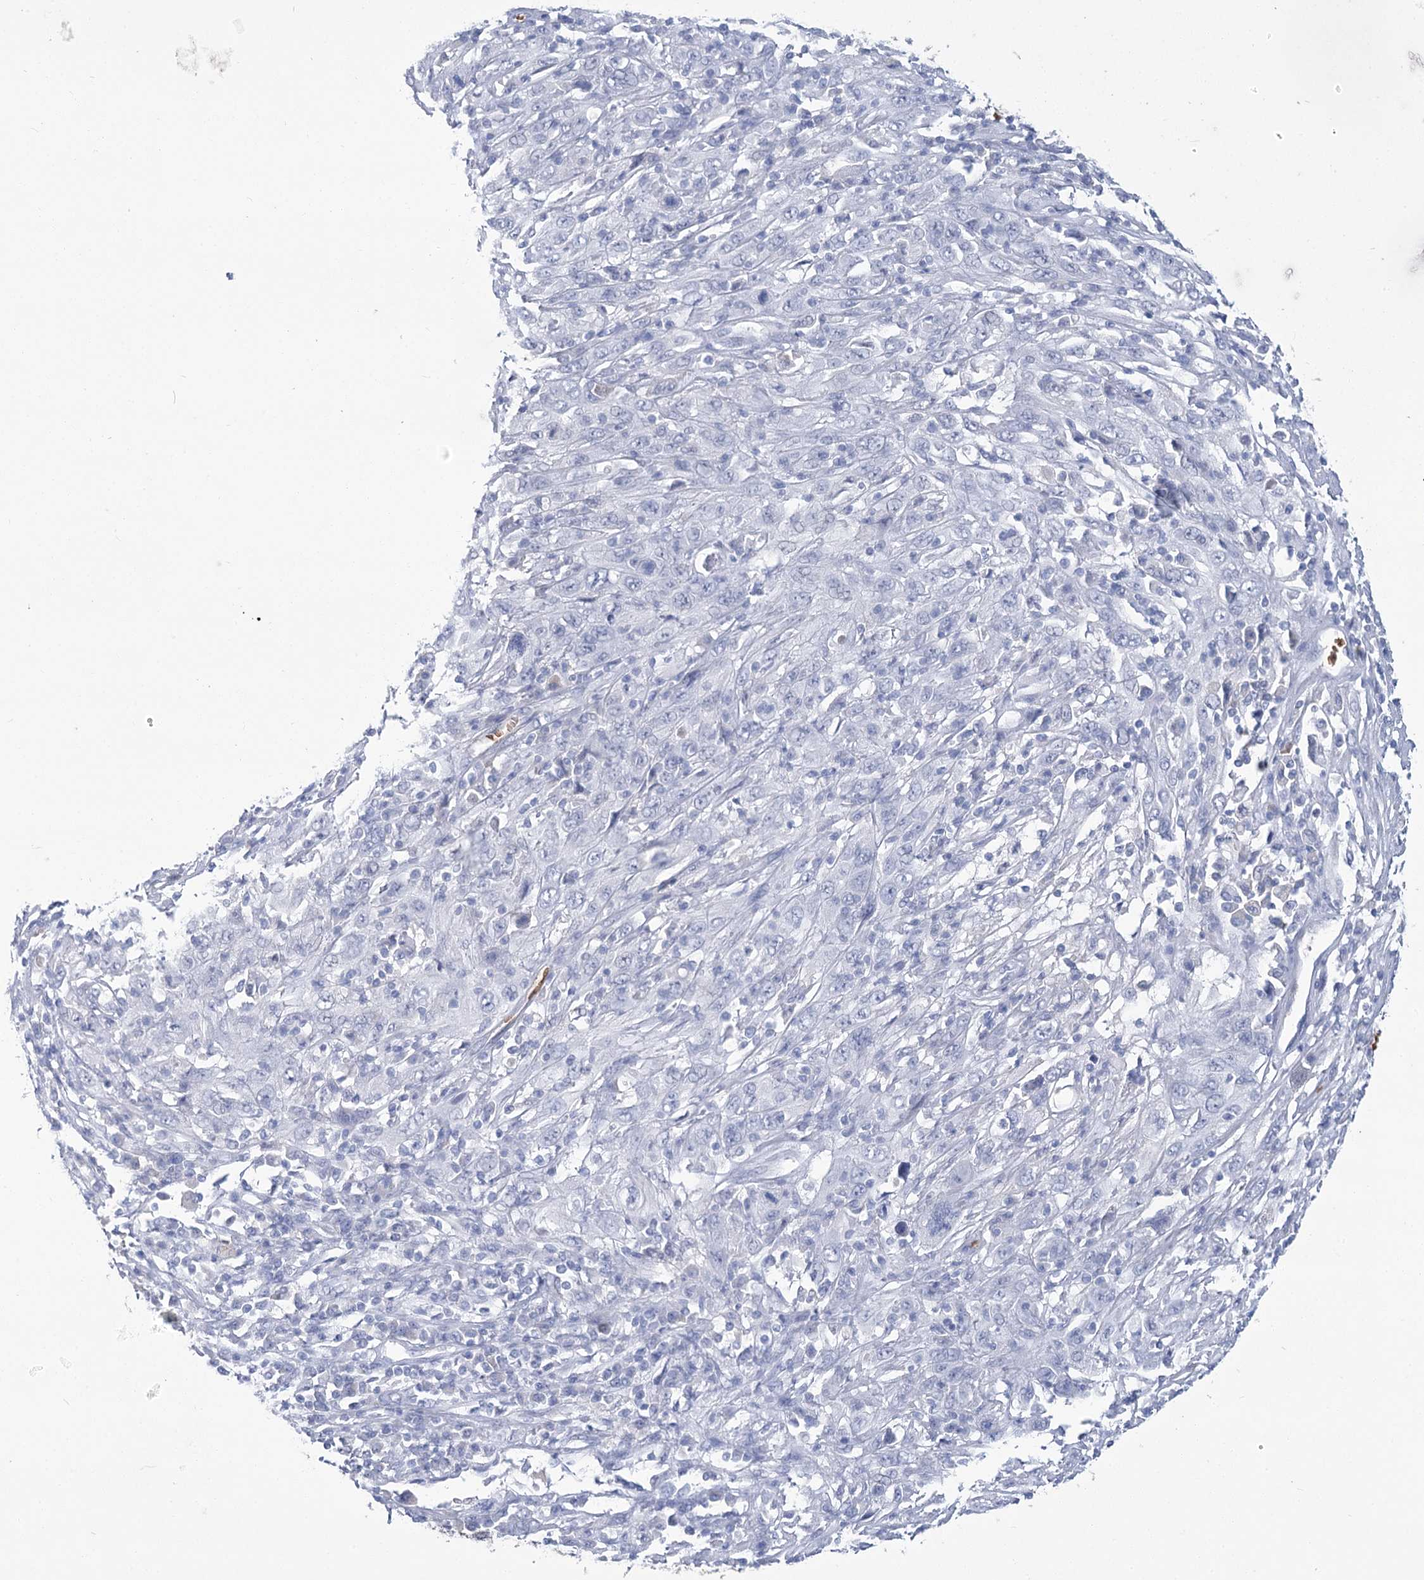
{"staining": {"intensity": "negative", "quantity": "none", "location": "none"}, "tissue": "cervical cancer", "cell_type": "Tumor cells", "image_type": "cancer", "snomed": [{"axis": "morphology", "description": "Squamous cell carcinoma, NOS"}, {"axis": "topography", "description": "Cervix"}], "caption": "Immunohistochemical staining of human cervical cancer shows no significant expression in tumor cells.", "gene": "HBA1", "patient": {"sex": "female", "age": 46}}